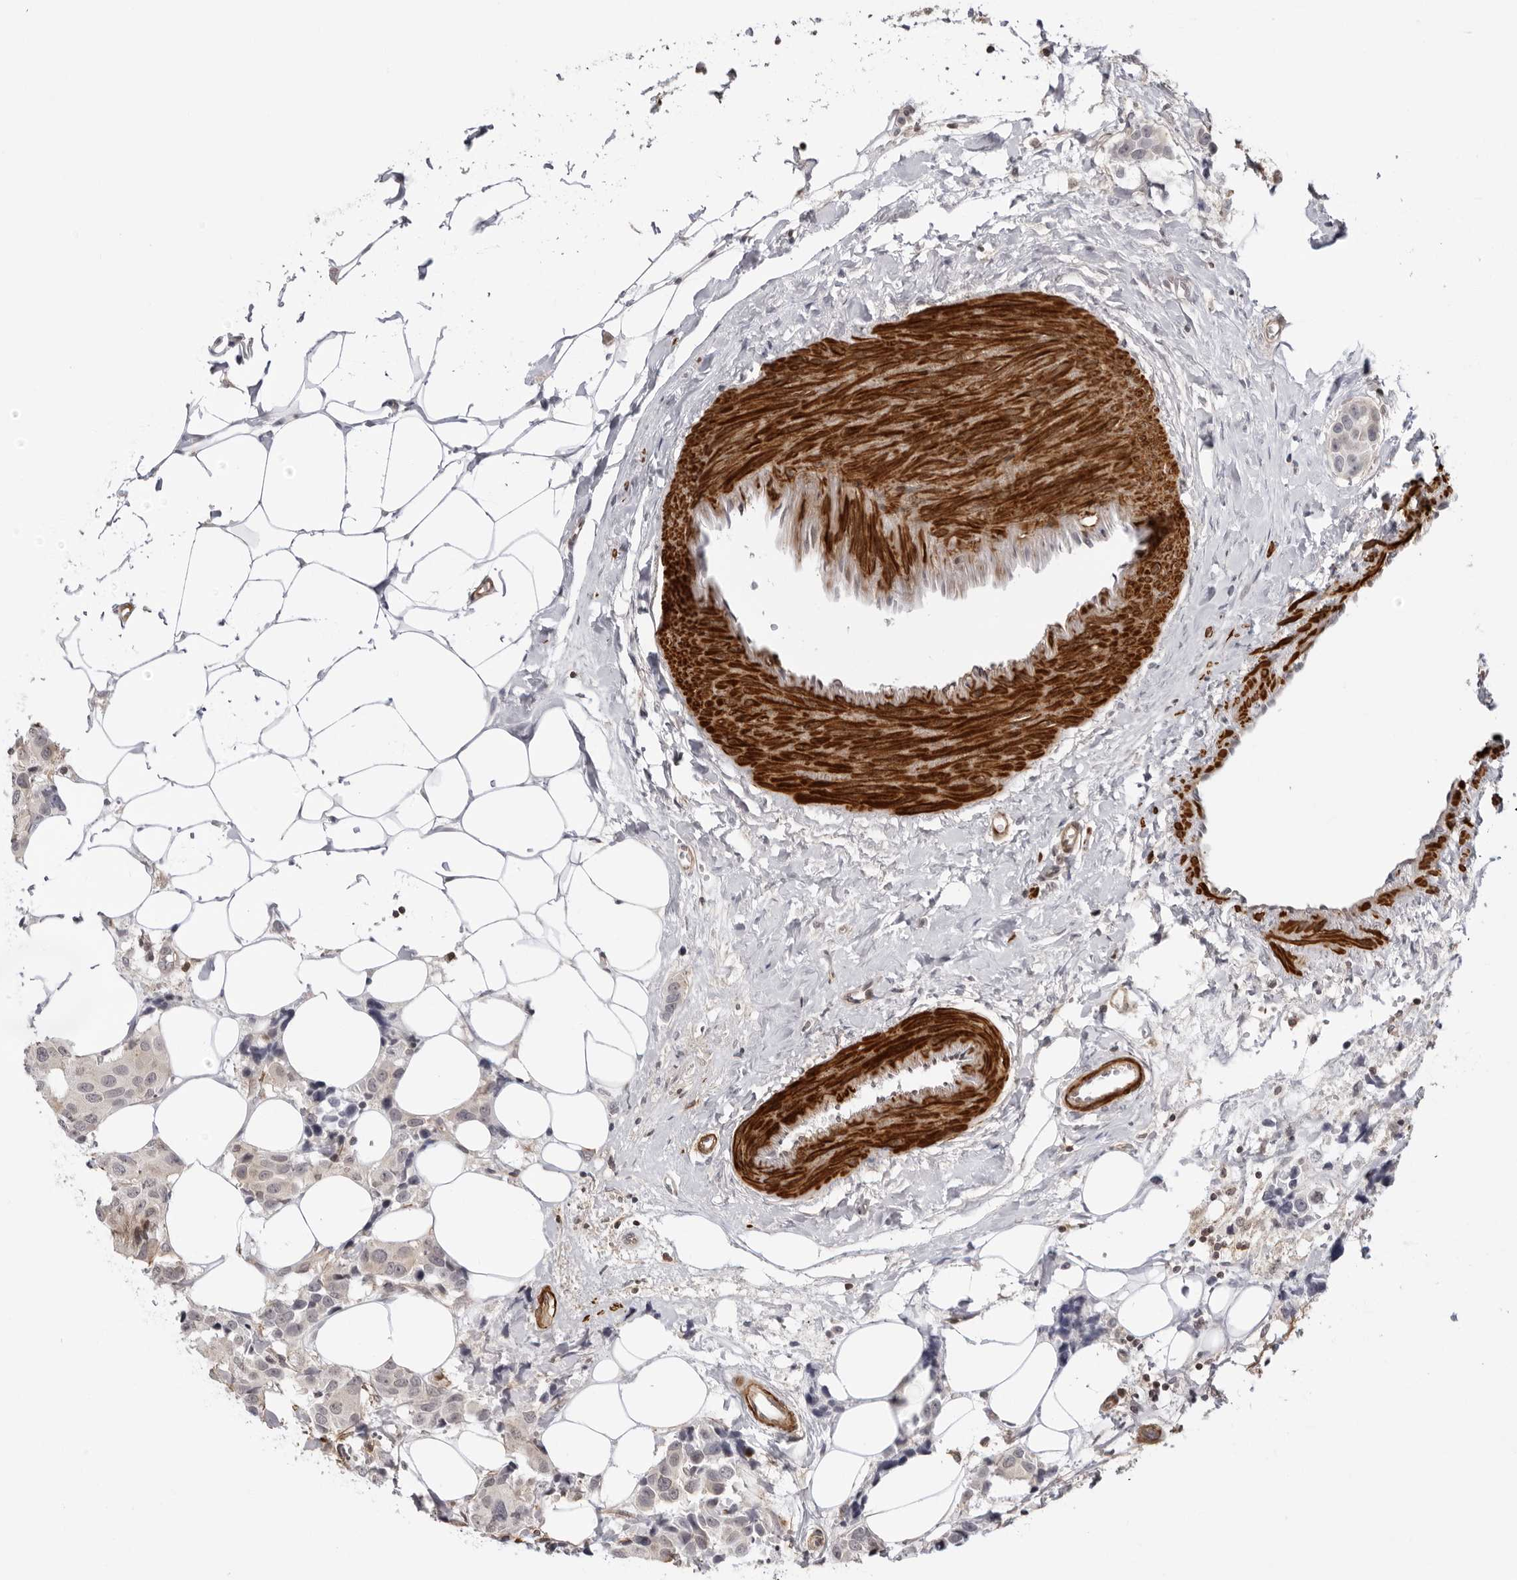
{"staining": {"intensity": "negative", "quantity": "none", "location": "none"}, "tissue": "breast cancer", "cell_type": "Tumor cells", "image_type": "cancer", "snomed": [{"axis": "morphology", "description": "Normal tissue, NOS"}, {"axis": "morphology", "description": "Duct carcinoma"}, {"axis": "topography", "description": "Breast"}], "caption": "Breast cancer stained for a protein using immunohistochemistry reveals no expression tumor cells.", "gene": "UNK", "patient": {"sex": "female", "age": 39}}